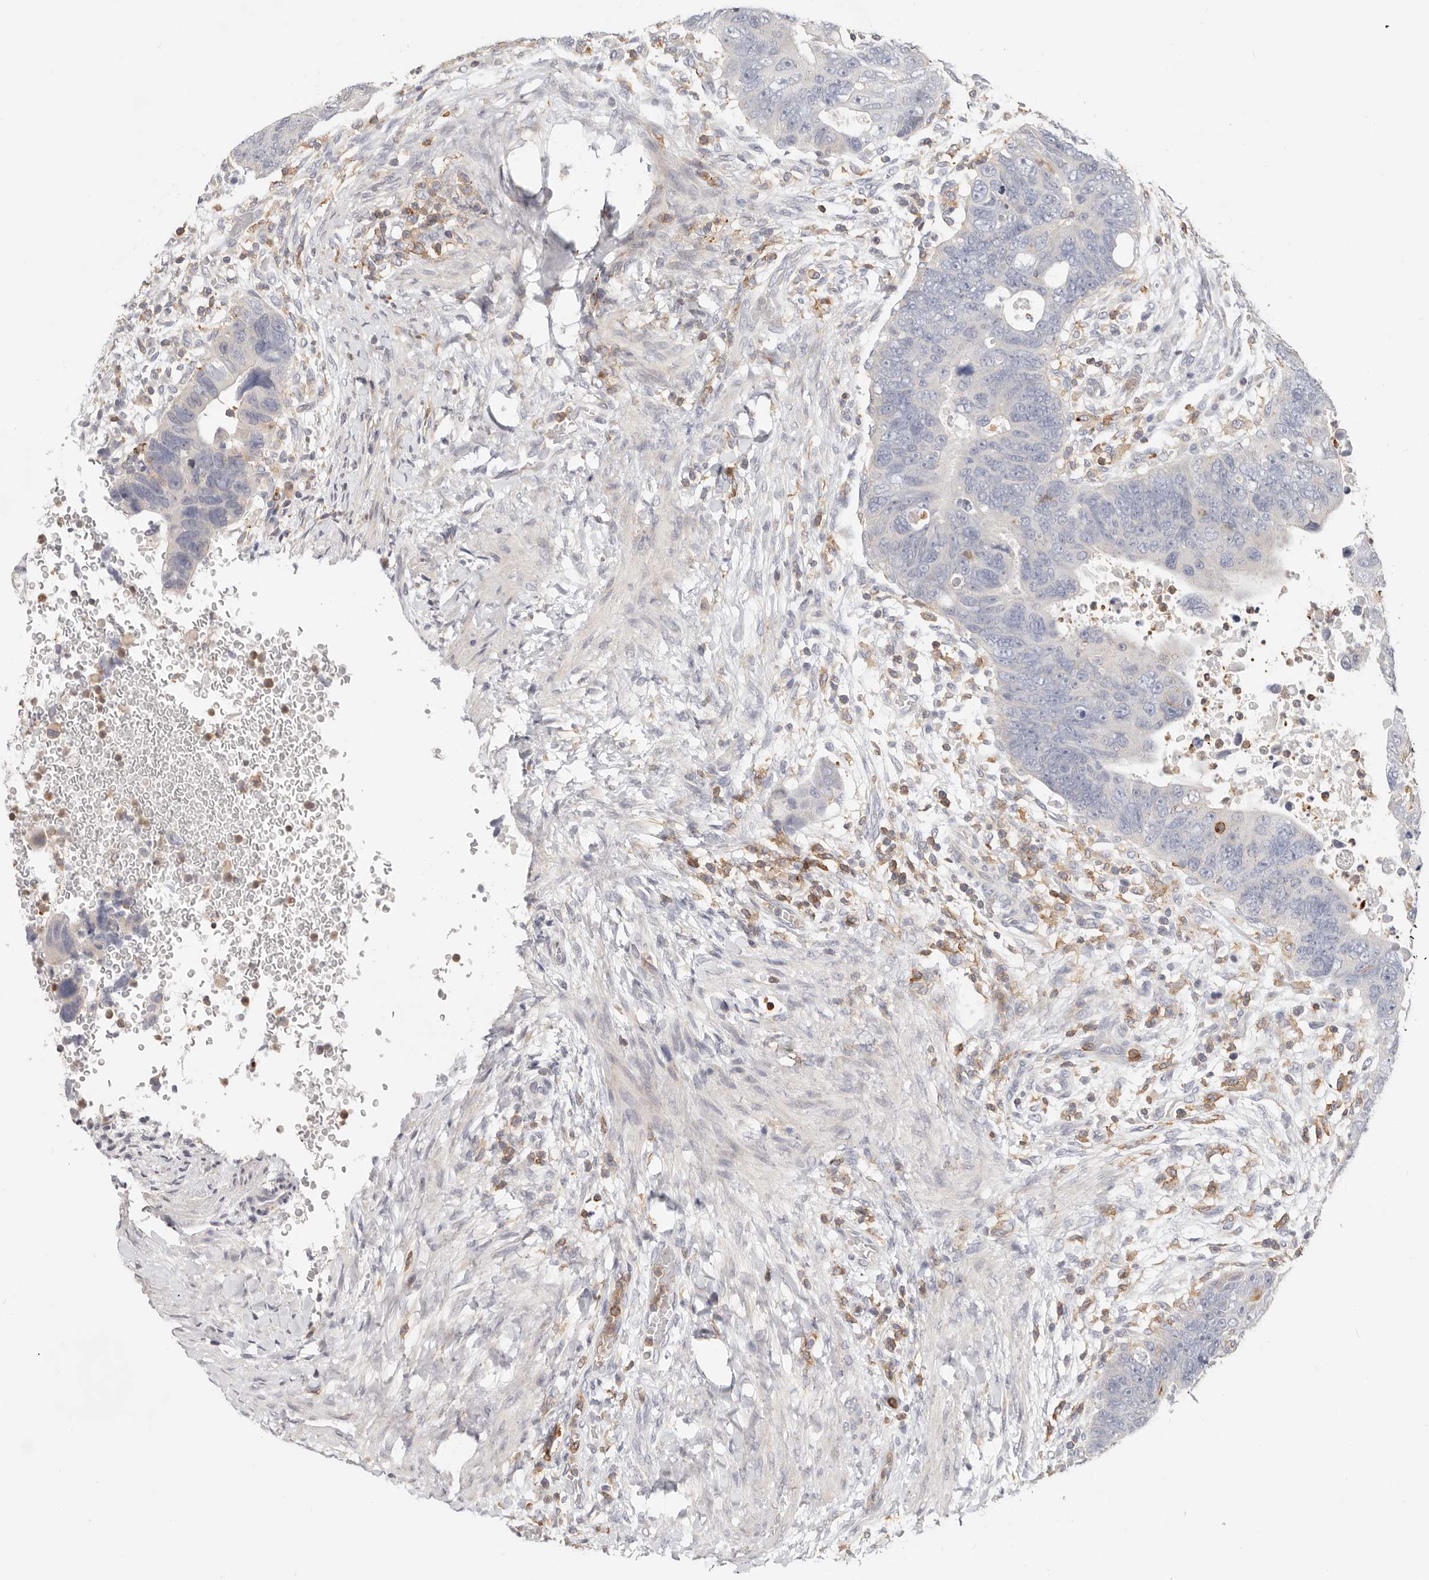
{"staining": {"intensity": "negative", "quantity": "none", "location": "none"}, "tissue": "colorectal cancer", "cell_type": "Tumor cells", "image_type": "cancer", "snomed": [{"axis": "morphology", "description": "Adenocarcinoma, NOS"}, {"axis": "topography", "description": "Rectum"}], "caption": "Colorectal cancer was stained to show a protein in brown. There is no significant positivity in tumor cells.", "gene": "TMEM63B", "patient": {"sex": "male", "age": 59}}